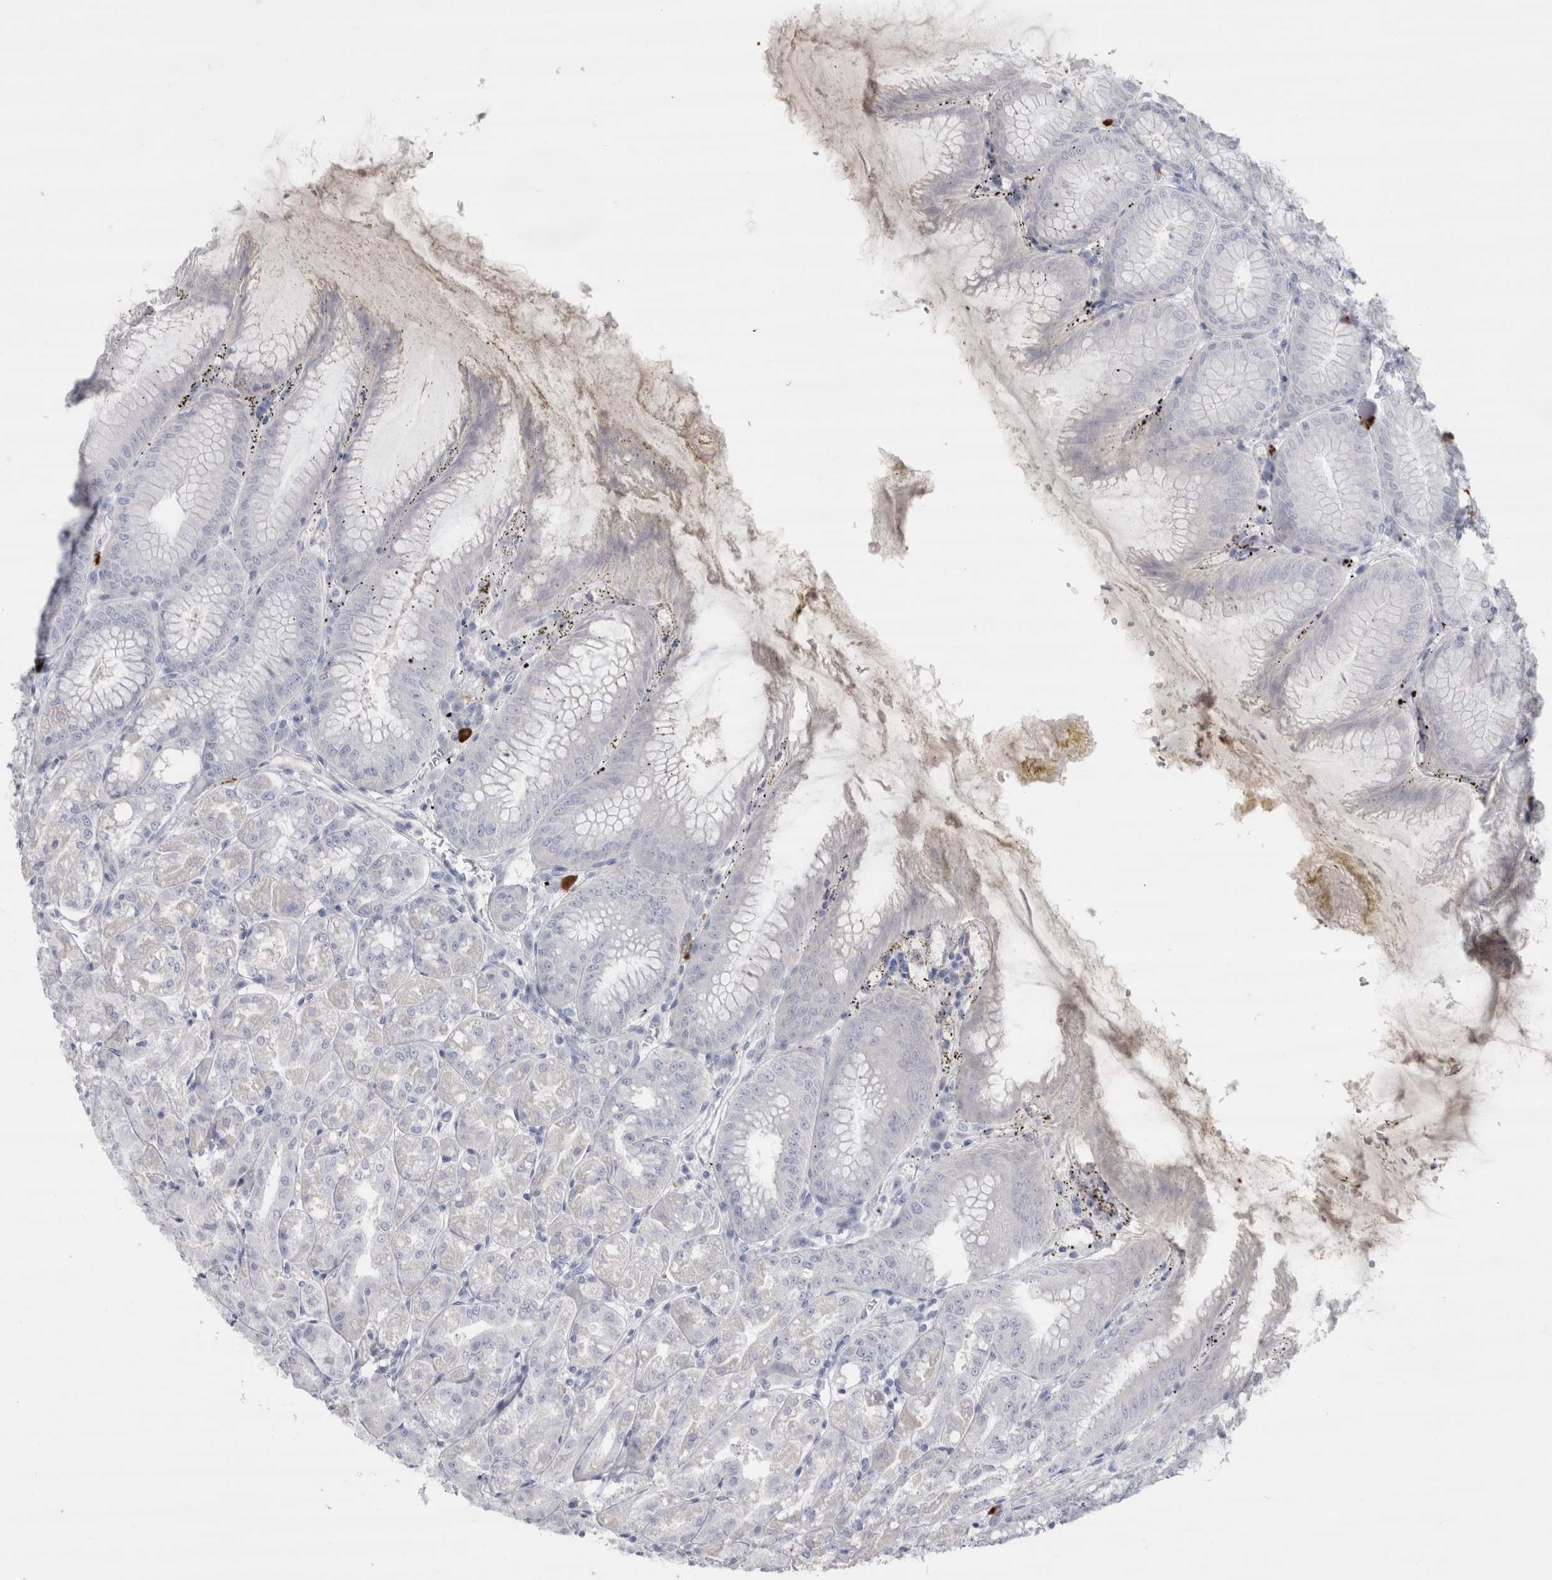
{"staining": {"intensity": "strong", "quantity": "<25%", "location": "cytoplasmic/membranous"}, "tissue": "stomach", "cell_type": "Glandular cells", "image_type": "normal", "snomed": [{"axis": "morphology", "description": "Normal tissue, NOS"}, {"axis": "topography", "description": "Stomach, lower"}], "caption": "This photomicrograph reveals immunohistochemistry staining of normal stomach, with medium strong cytoplasmic/membranous staining in approximately <25% of glandular cells.", "gene": "CDH17", "patient": {"sex": "male", "age": 71}}